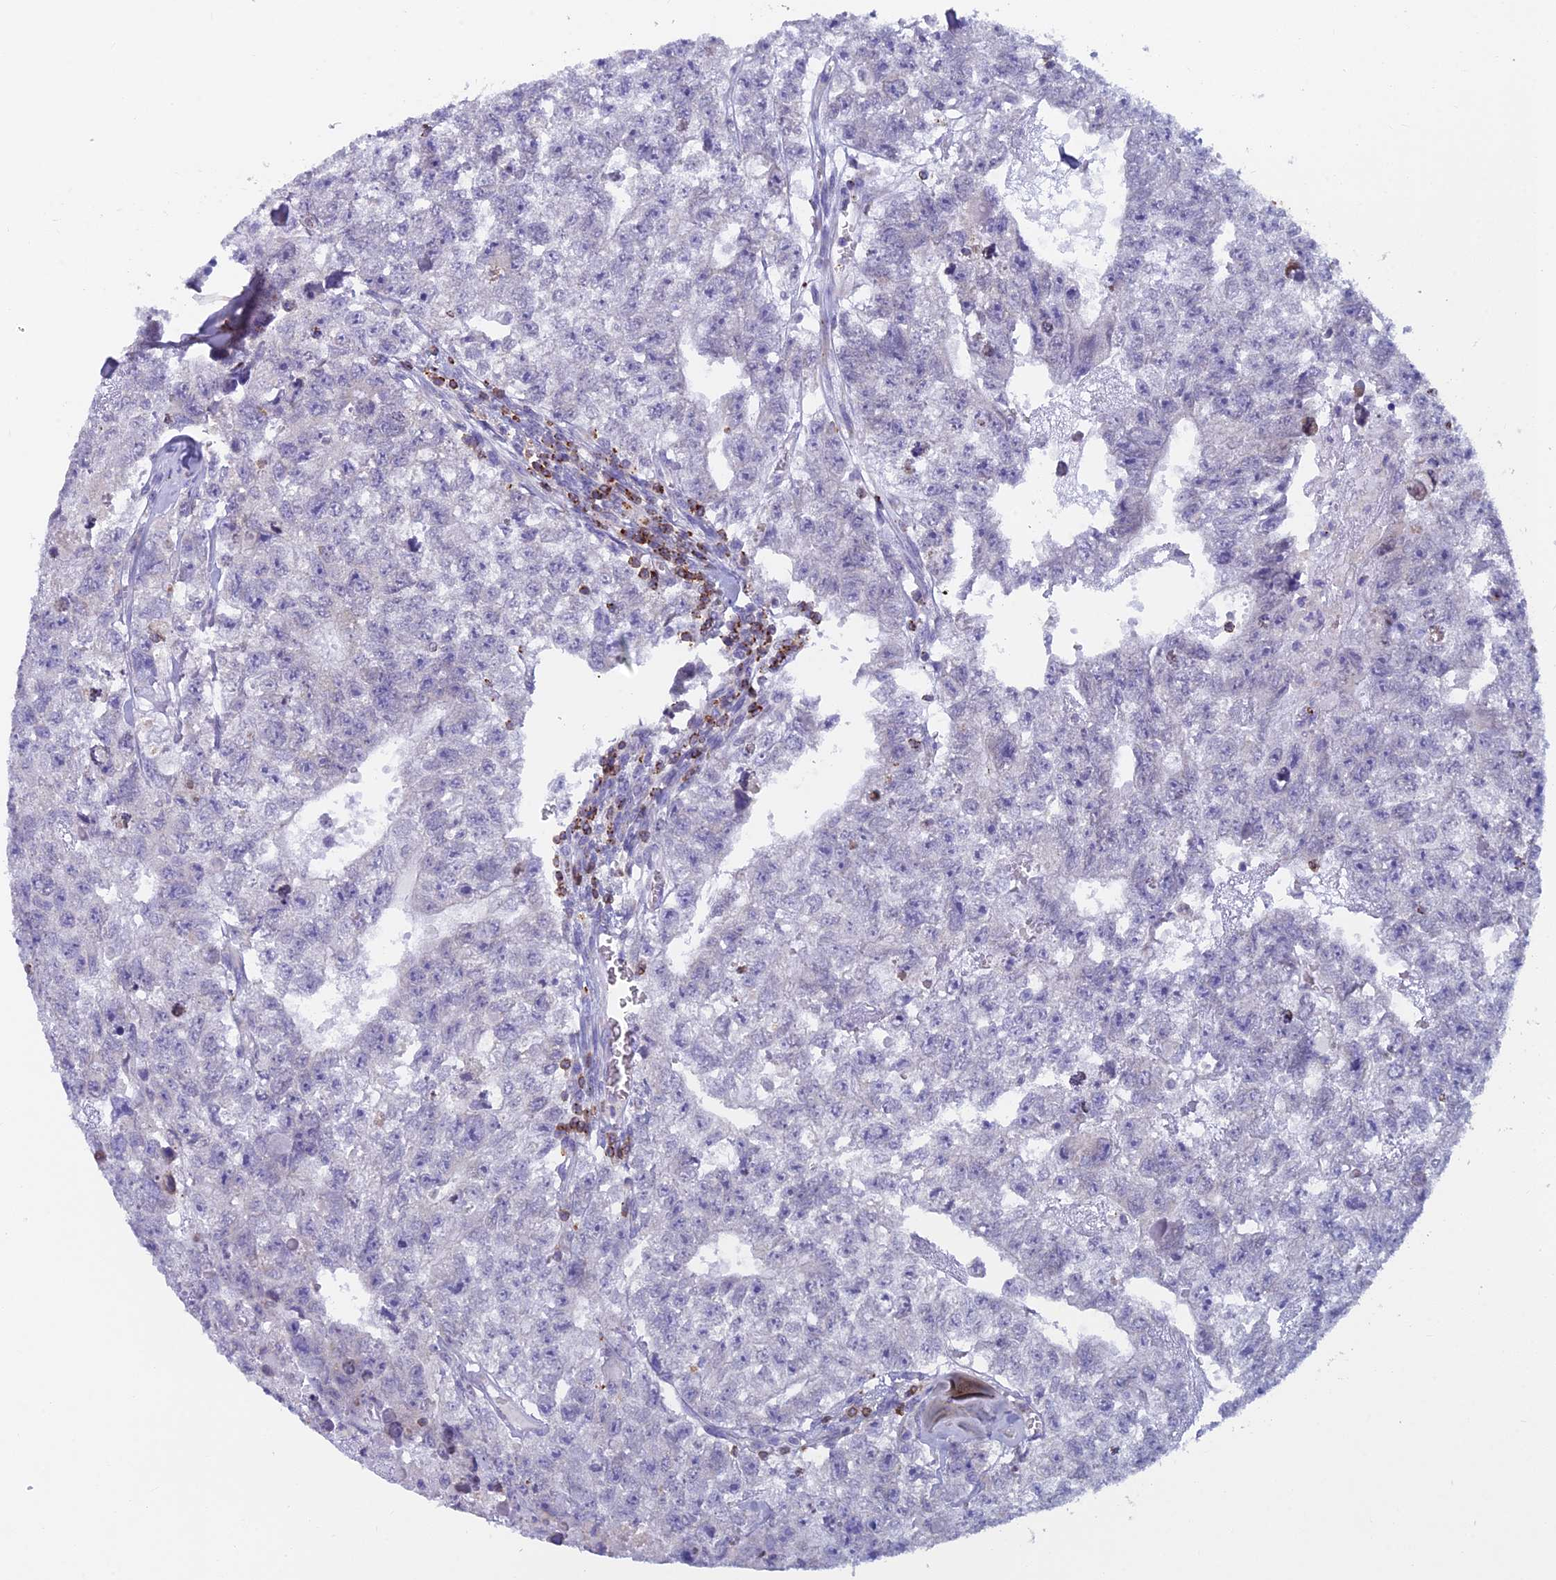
{"staining": {"intensity": "negative", "quantity": "none", "location": "none"}, "tissue": "testis cancer", "cell_type": "Tumor cells", "image_type": "cancer", "snomed": [{"axis": "morphology", "description": "Carcinoma, Embryonal, NOS"}, {"axis": "topography", "description": "Testis"}], "caption": "The micrograph exhibits no significant staining in tumor cells of testis embryonal carcinoma.", "gene": "ABI3BP", "patient": {"sex": "male", "age": 26}}